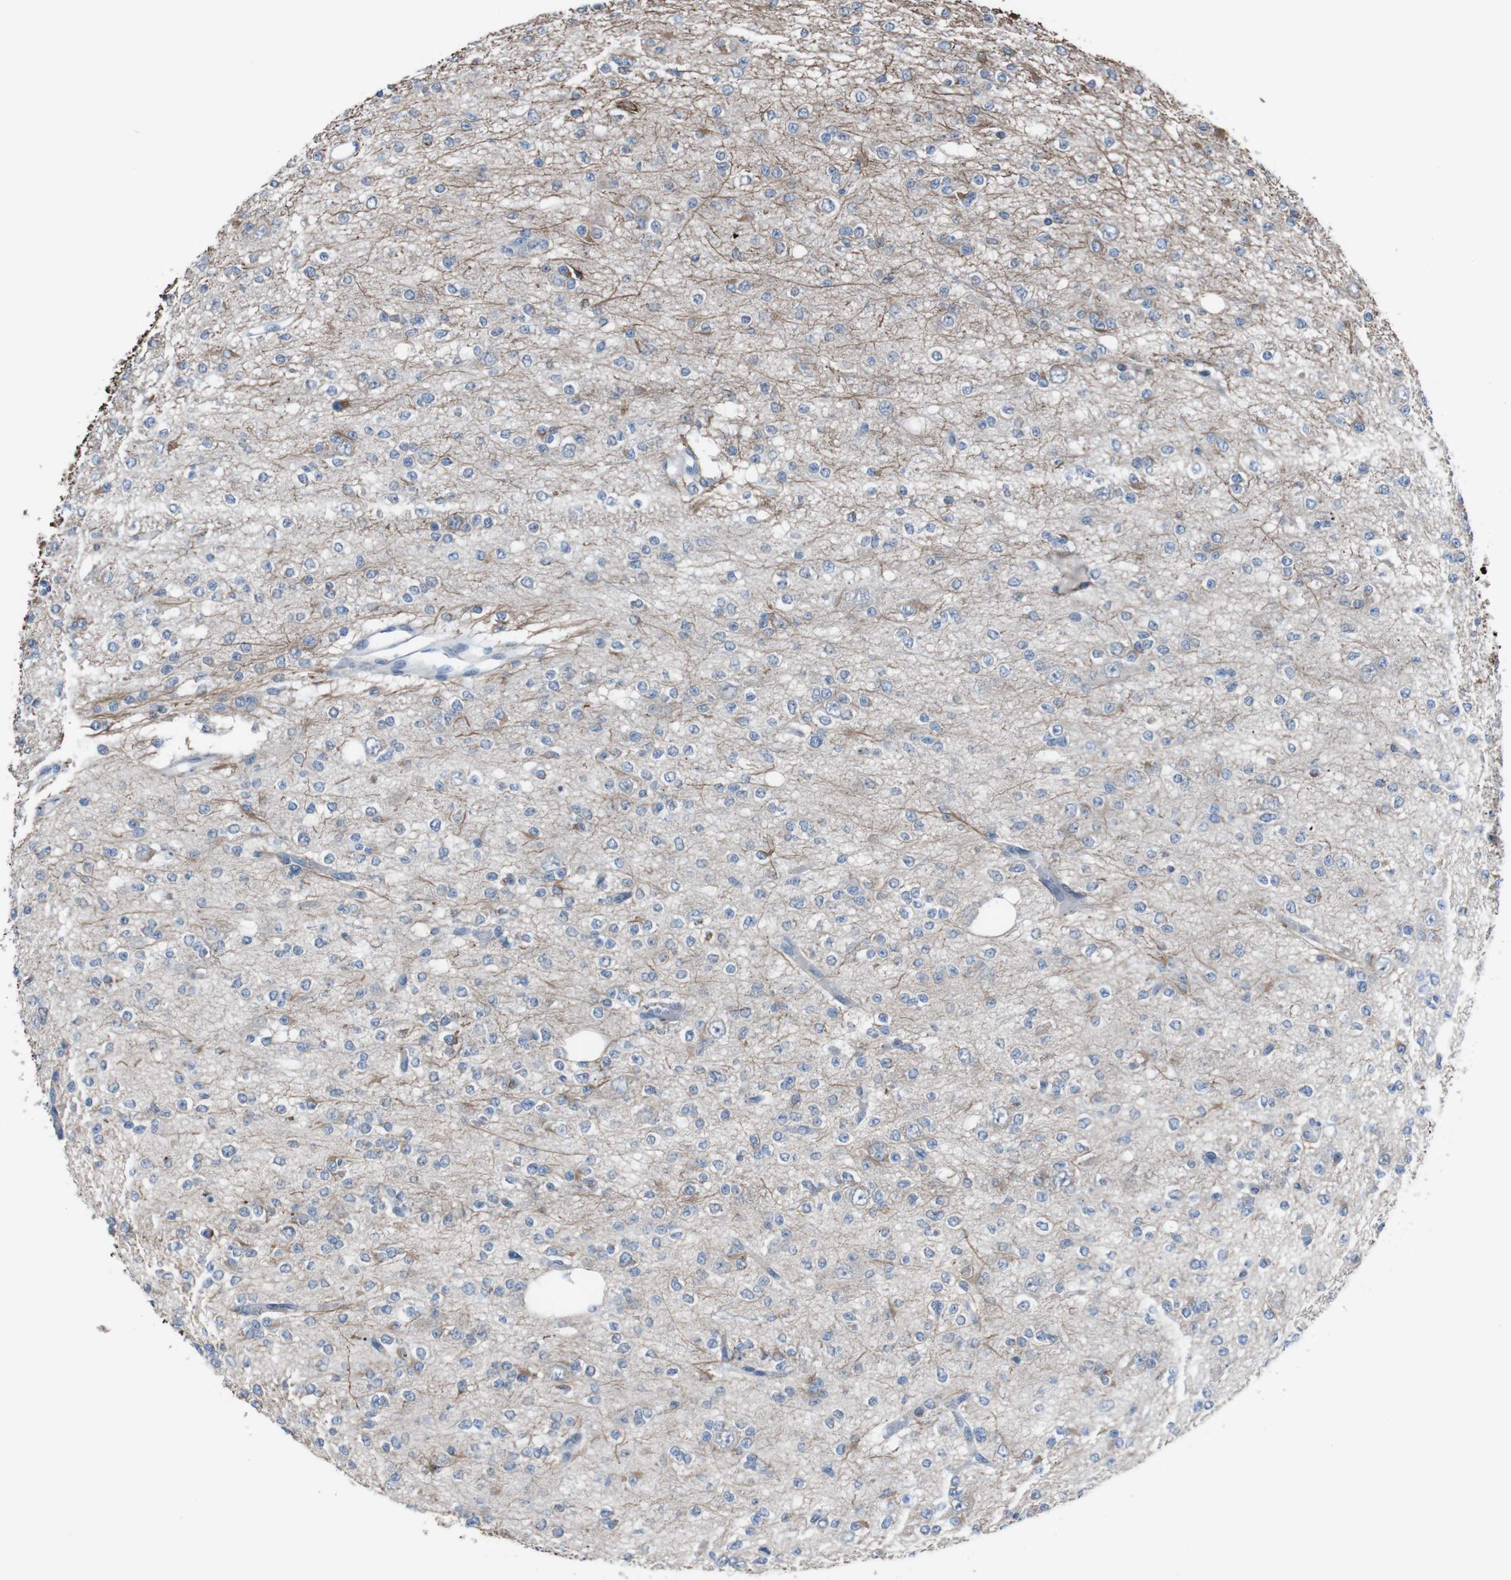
{"staining": {"intensity": "negative", "quantity": "none", "location": "none"}, "tissue": "glioma", "cell_type": "Tumor cells", "image_type": "cancer", "snomed": [{"axis": "morphology", "description": "Glioma, malignant, Low grade"}, {"axis": "topography", "description": "Brain"}], "caption": "This is an immunohistochemistry micrograph of human malignant glioma (low-grade). There is no positivity in tumor cells.", "gene": "CDH22", "patient": {"sex": "male", "age": 38}}